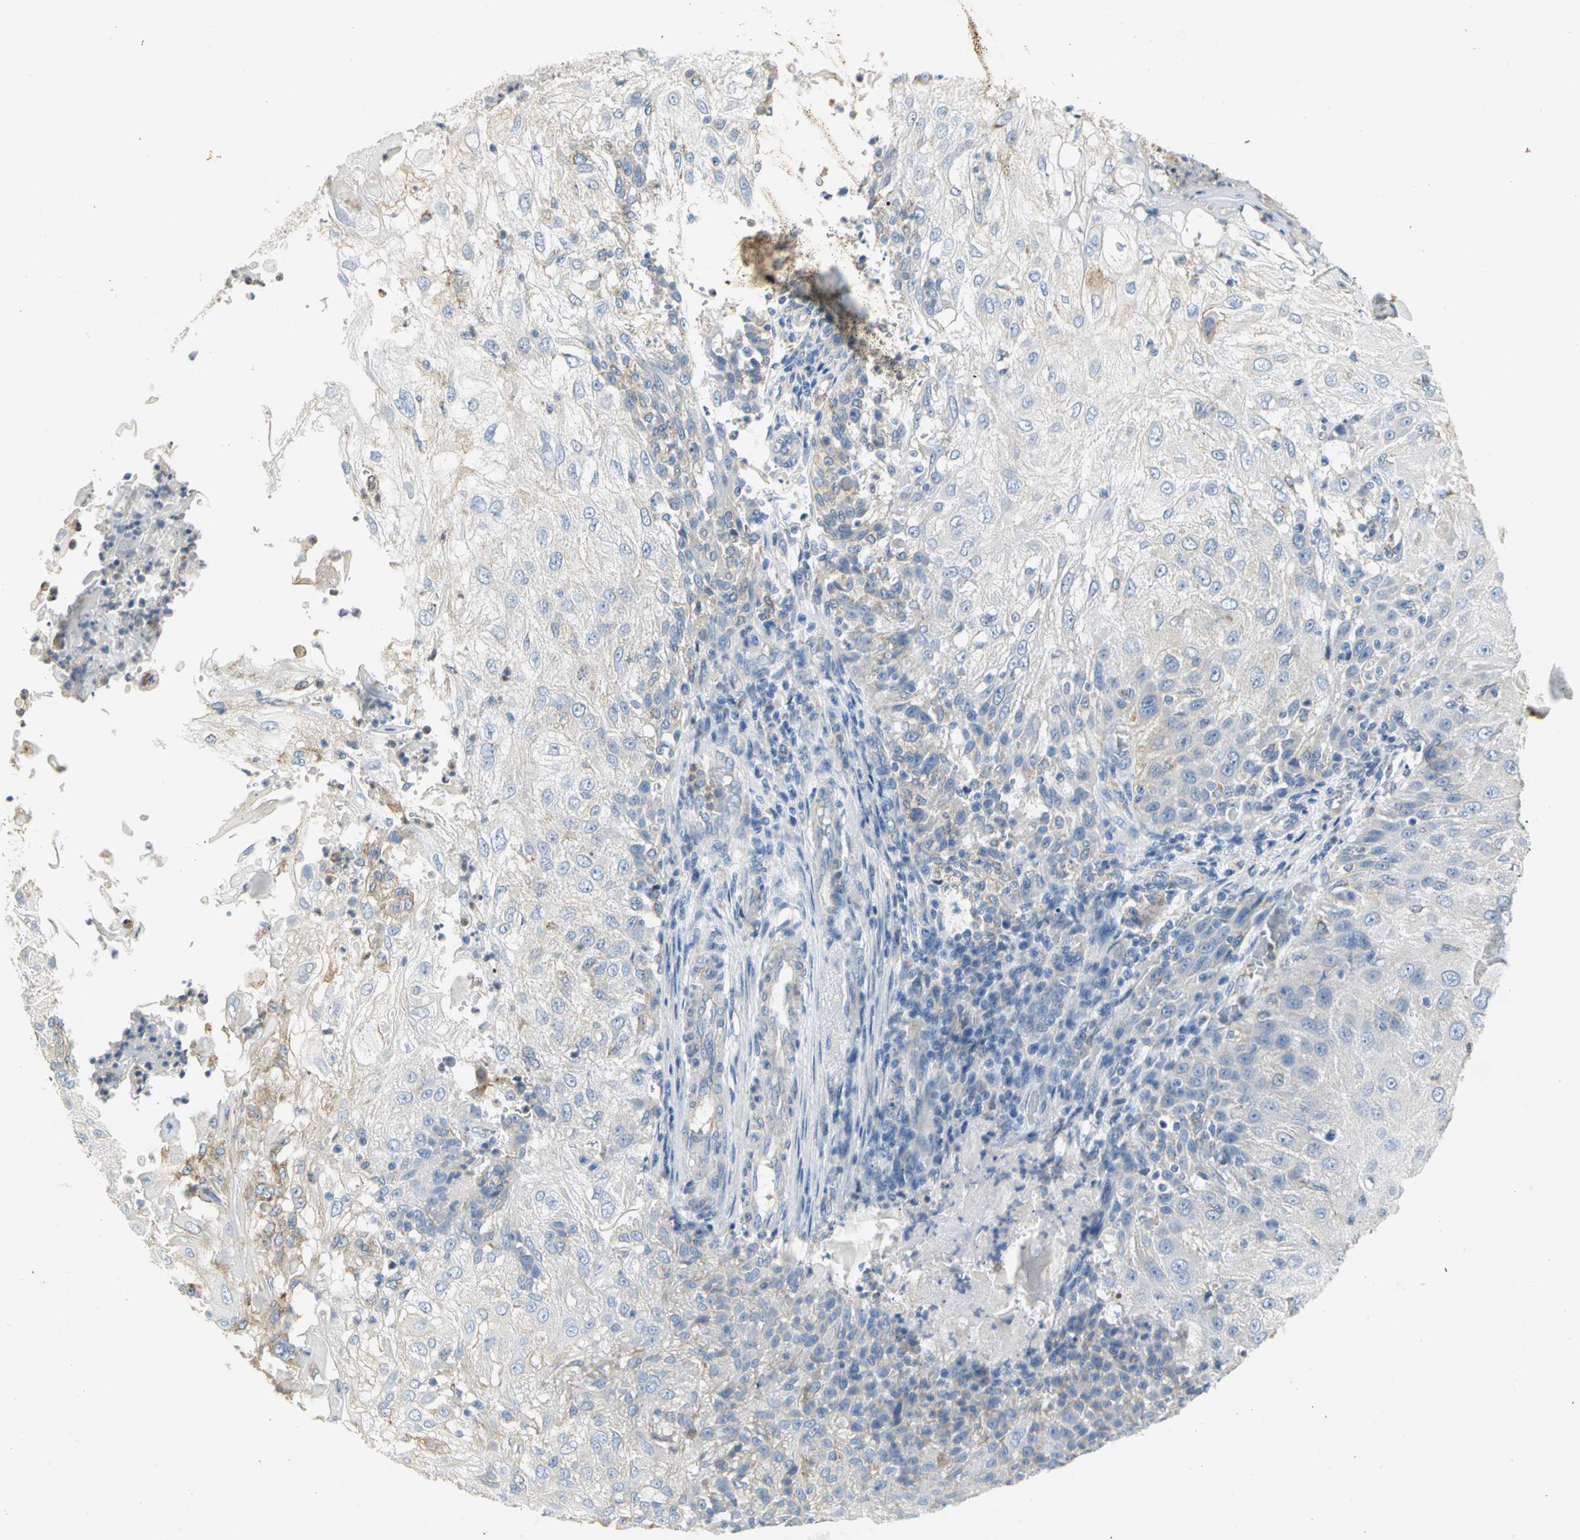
{"staining": {"intensity": "weak", "quantity": "<25%", "location": "cytoplasmic/membranous"}, "tissue": "skin cancer", "cell_type": "Tumor cells", "image_type": "cancer", "snomed": [{"axis": "morphology", "description": "Normal tissue, NOS"}, {"axis": "morphology", "description": "Squamous cell carcinoma, NOS"}, {"axis": "topography", "description": "Skin"}], "caption": "Immunohistochemistry (IHC) photomicrograph of neoplastic tissue: human skin cancer (squamous cell carcinoma) stained with DAB (3,3'-diaminobenzidine) exhibits no significant protein staining in tumor cells.", "gene": "GNRH2", "patient": {"sex": "female", "age": 83}}